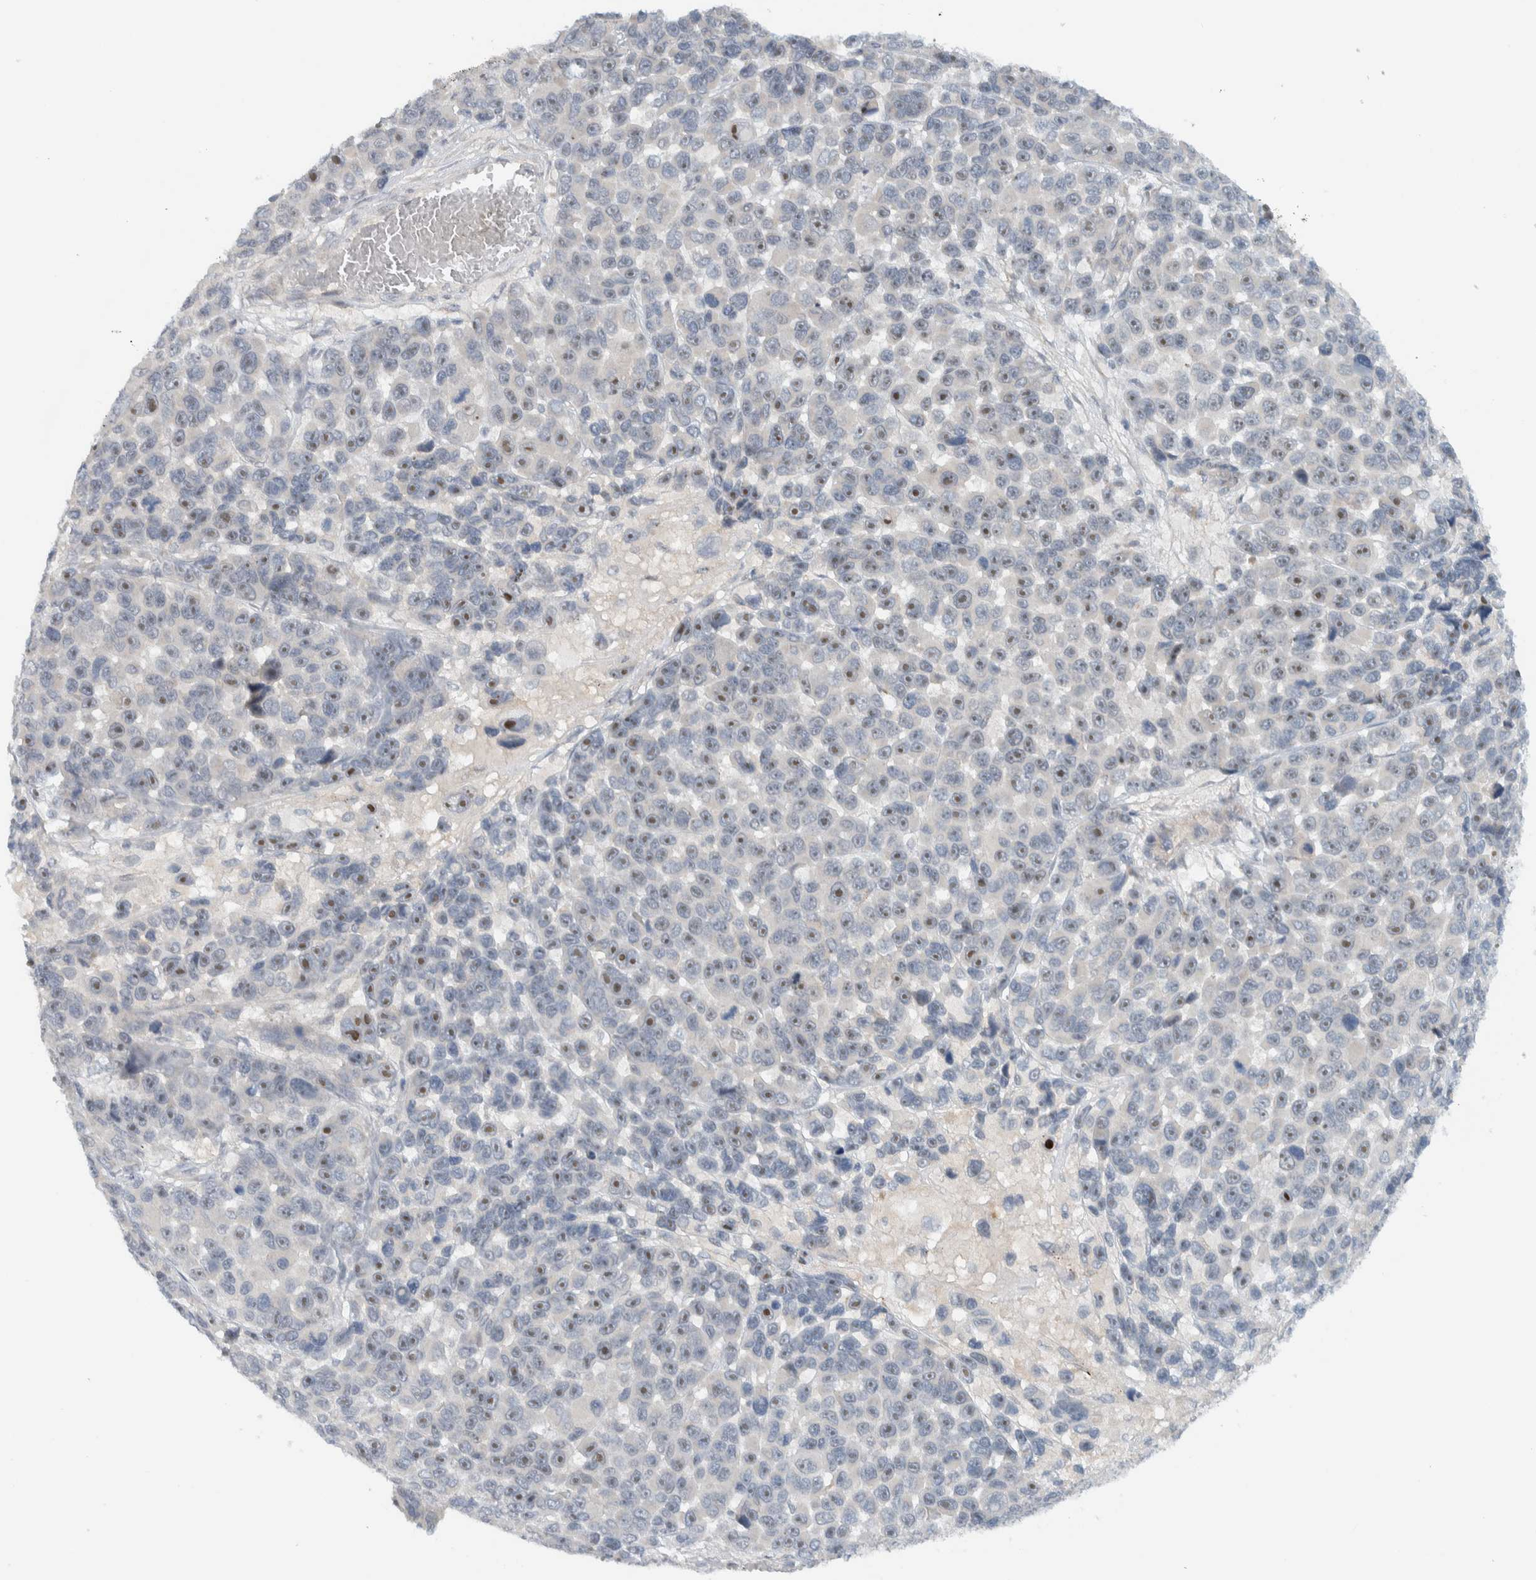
{"staining": {"intensity": "weak", "quantity": "25%-75%", "location": "nuclear"}, "tissue": "melanoma", "cell_type": "Tumor cells", "image_type": "cancer", "snomed": [{"axis": "morphology", "description": "Malignant melanoma, NOS"}, {"axis": "topography", "description": "Skin"}], "caption": "High-power microscopy captured an immunohistochemistry photomicrograph of malignant melanoma, revealing weak nuclear expression in approximately 25%-75% of tumor cells.", "gene": "MPRIP", "patient": {"sex": "male", "age": 53}}